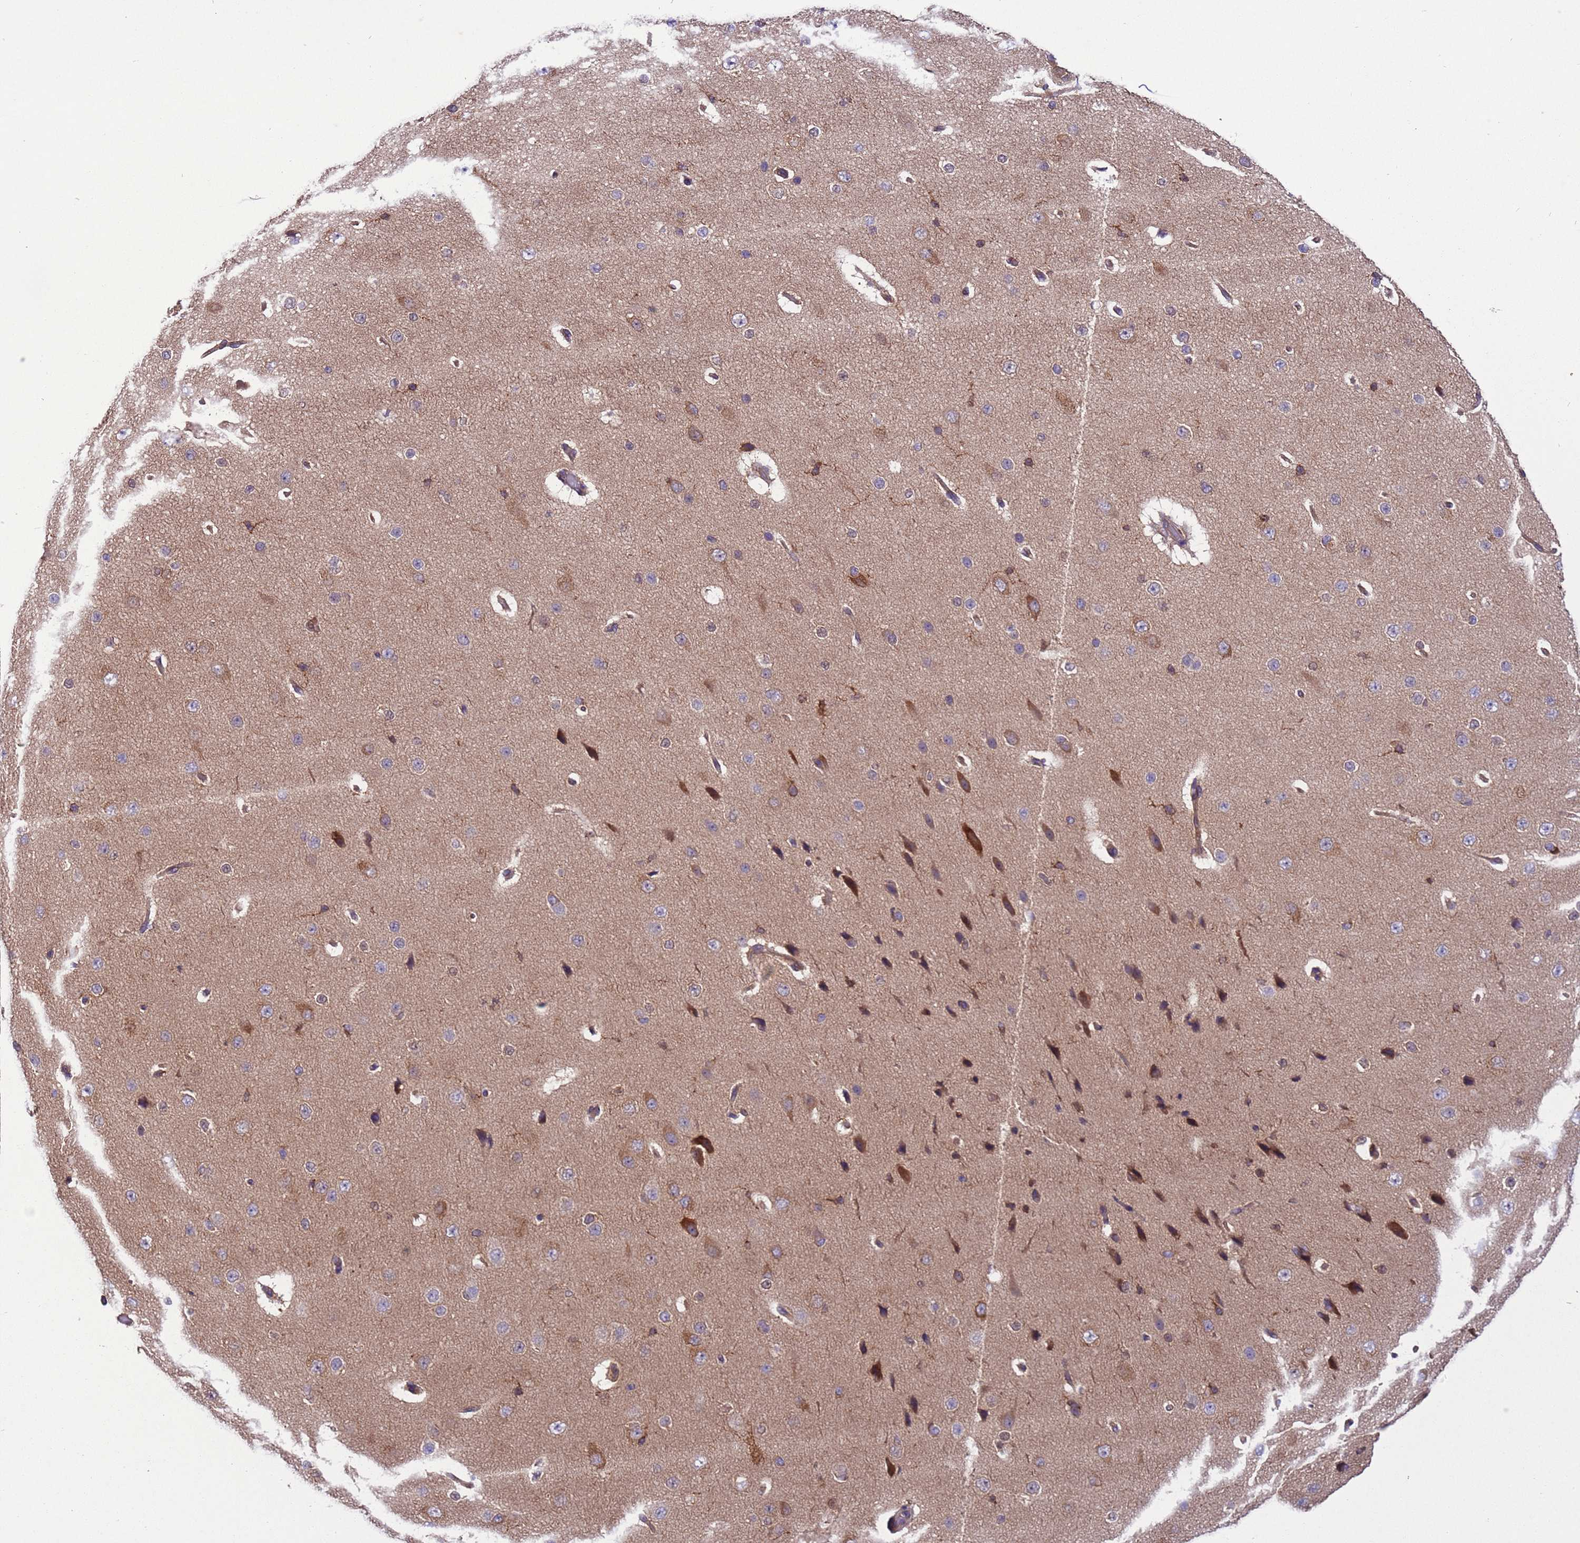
{"staining": {"intensity": "moderate", "quantity": ">75%", "location": "cytoplasmic/membranous"}, "tissue": "cerebral cortex", "cell_type": "Endothelial cells", "image_type": "normal", "snomed": [{"axis": "morphology", "description": "Normal tissue, NOS"}, {"axis": "morphology", "description": "Developmental malformation"}, {"axis": "topography", "description": "Cerebral cortex"}], "caption": "A brown stain labels moderate cytoplasmic/membranous expression of a protein in endothelial cells of benign human cerebral cortex.", "gene": "ARHGAP12", "patient": {"sex": "female", "age": 30}}